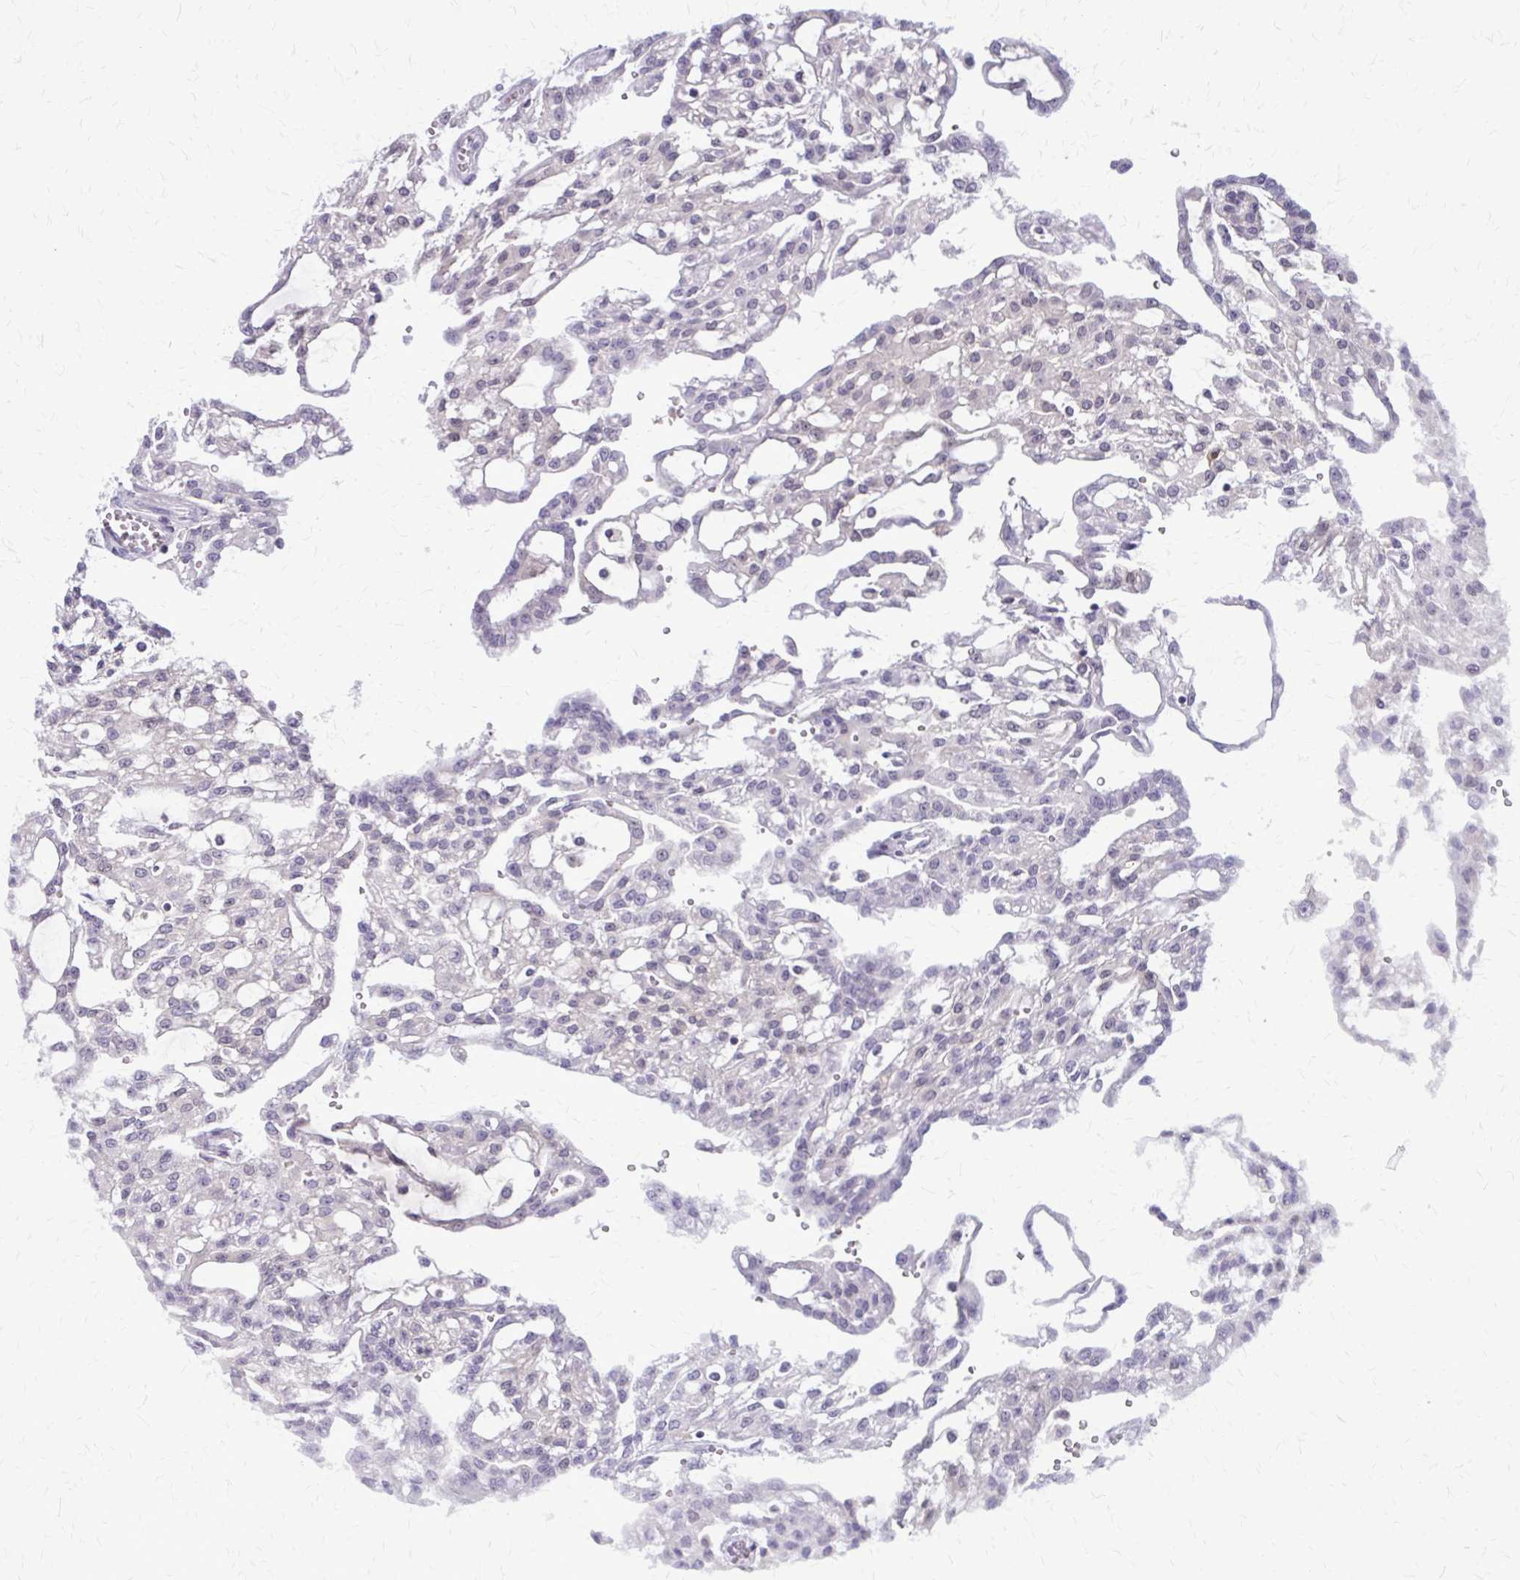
{"staining": {"intensity": "negative", "quantity": "none", "location": "none"}, "tissue": "renal cancer", "cell_type": "Tumor cells", "image_type": "cancer", "snomed": [{"axis": "morphology", "description": "Adenocarcinoma, NOS"}, {"axis": "topography", "description": "Kidney"}], "caption": "A histopathology image of human renal cancer is negative for staining in tumor cells.", "gene": "GLRX", "patient": {"sex": "male", "age": 63}}